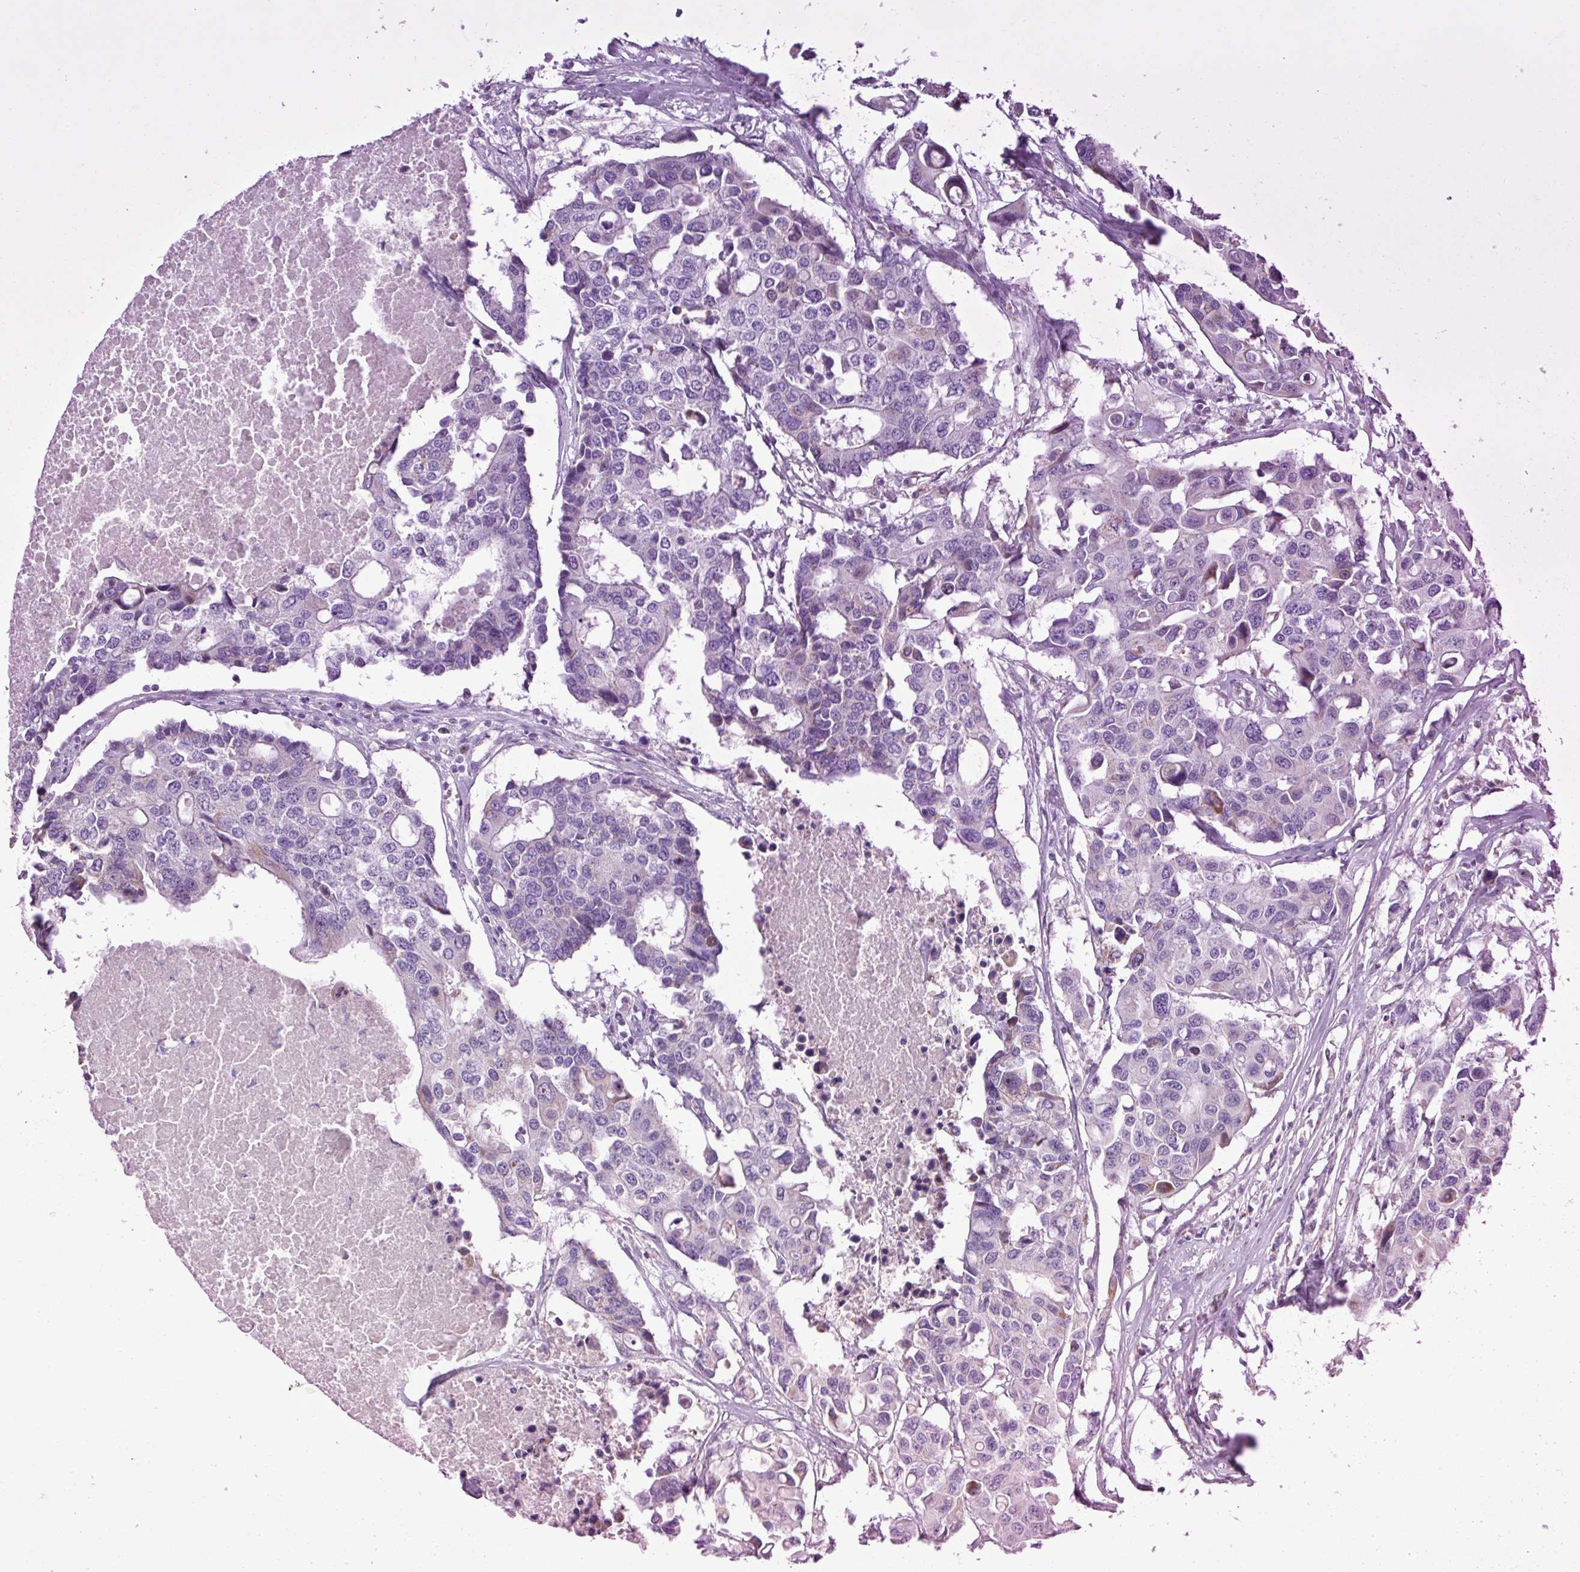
{"staining": {"intensity": "negative", "quantity": "none", "location": "none"}, "tissue": "colorectal cancer", "cell_type": "Tumor cells", "image_type": "cancer", "snomed": [{"axis": "morphology", "description": "Adenocarcinoma, NOS"}, {"axis": "topography", "description": "Colon"}], "caption": "This is a micrograph of immunohistochemistry (IHC) staining of colorectal cancer (adenocarcinoma), which shows no staining in tumor cells.", "gene": "MT-ND4", "patient": {"sex": "male", "age": 77}}